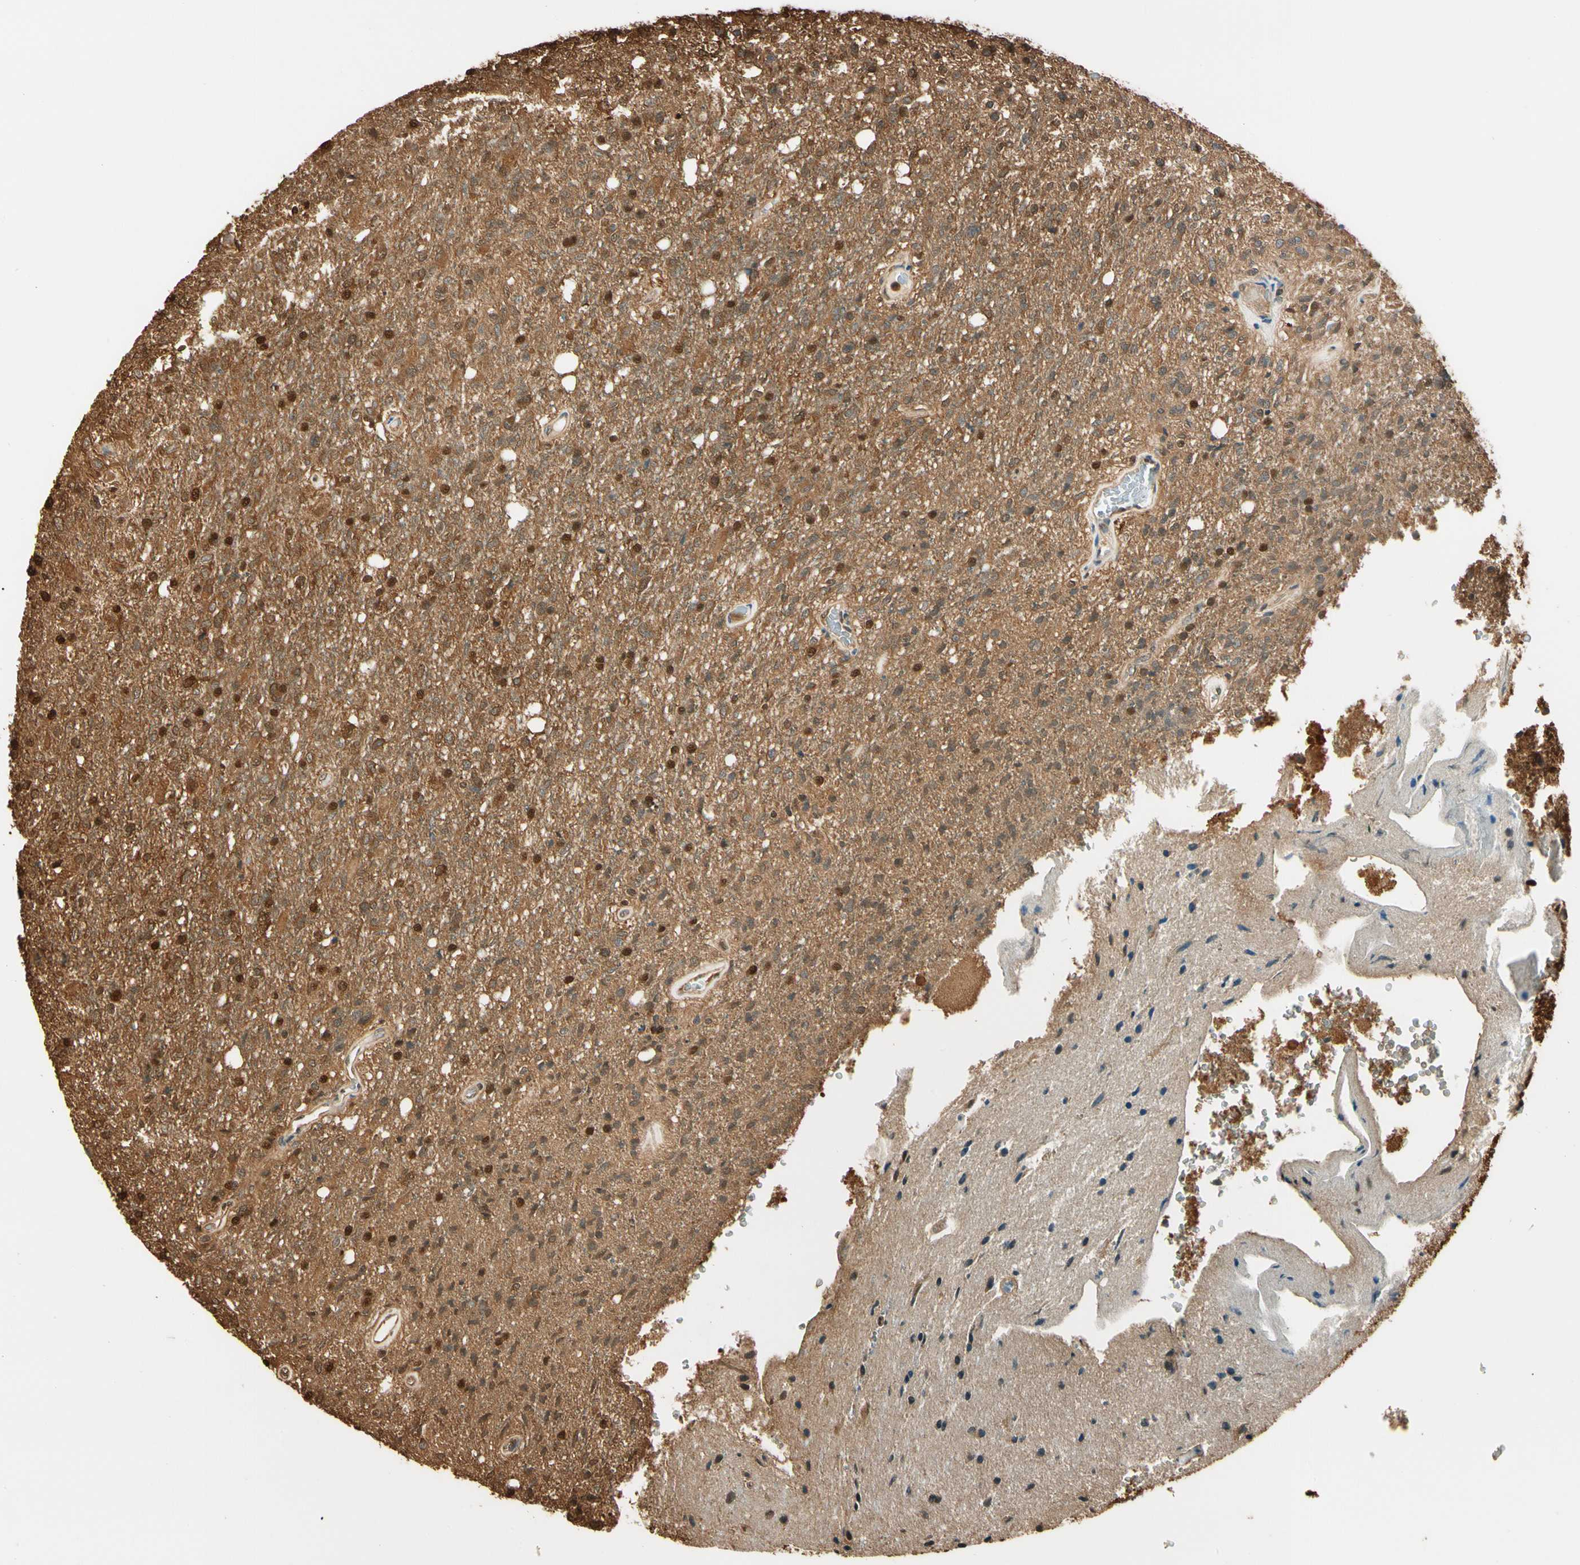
{"staining": {"intensity": "strong", "quantity": ">75%", "location": "cytoplasmic/membranous"}, "tissue": "glioma", "cell_type": "Tumor cells", "image_type": "cancer", "snomed": [{"axis": "morphology", "description": "Normal tissue, NOS"}, {"axis": "morphology", "description": "Glioma, malignant, High grade"}, {"axis": "topography", "description": "Cerebral cortex"}], "caption": "Strong cytoplasmic/membranous staining is identified in about >75% of tumor cells in malignant glioma (high-grade).", "gene": "PNCK", "patient": {"sex": "male", "age": 77}}